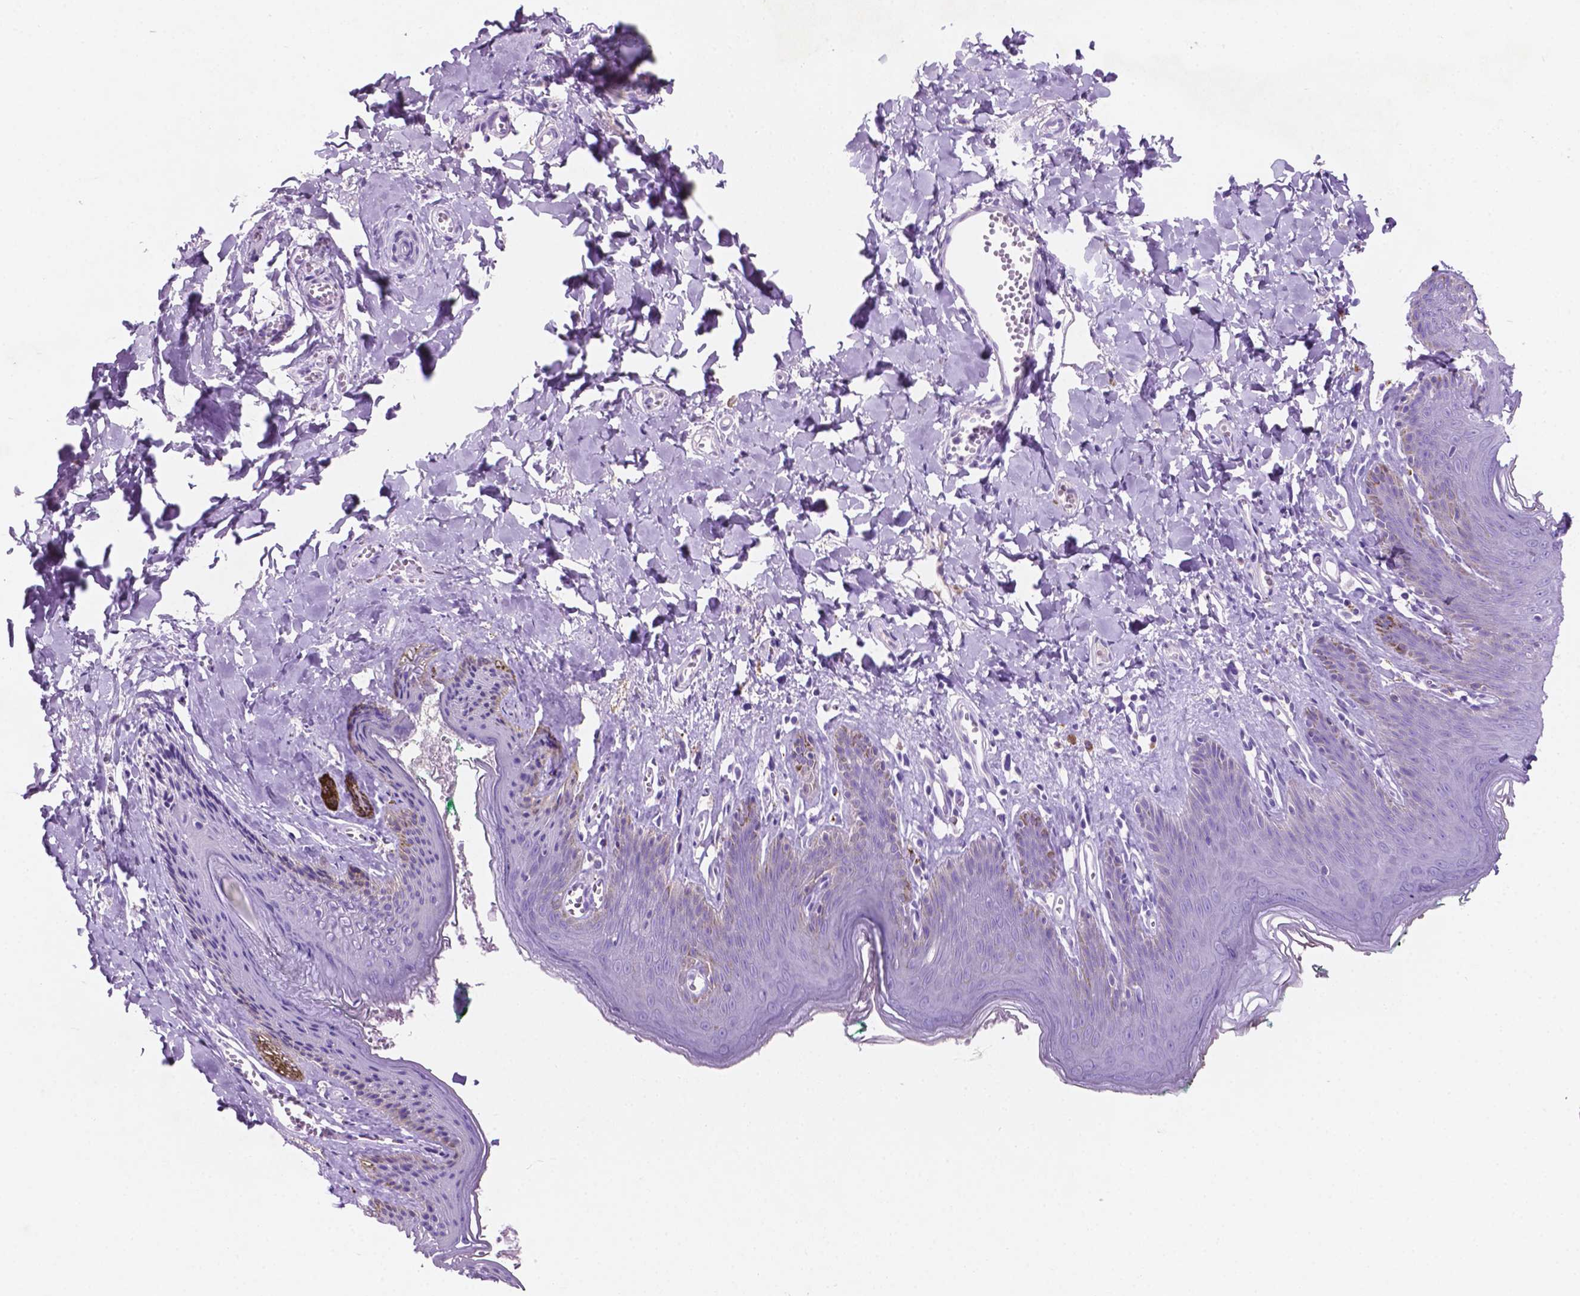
{"staining": {"intensity": "moderate", "quantity": "<25%", "location": "cytoplasmic/membranous"}, "tissue": "skin", "cell_type": "Epidermal cells", "image_type": "normal", "snomed": [{"axis": "morphology", "description": "Normal tissue, NOS"}, {"axis": "topography", "description": "Vulva"}, {"axis": "topography", "description": "Peripheral nerve tissue"}], "caption": "This image reveals unremarkable skin stained with immunohistochemistry to label a protein in brown. The cytoplasmic/membranous of epidermal cells show moderate positivity for the protein. Nuclei are counter-stained blue.", "gene": "POU4F1", "patient": {"sex": "female", "age": 66}}